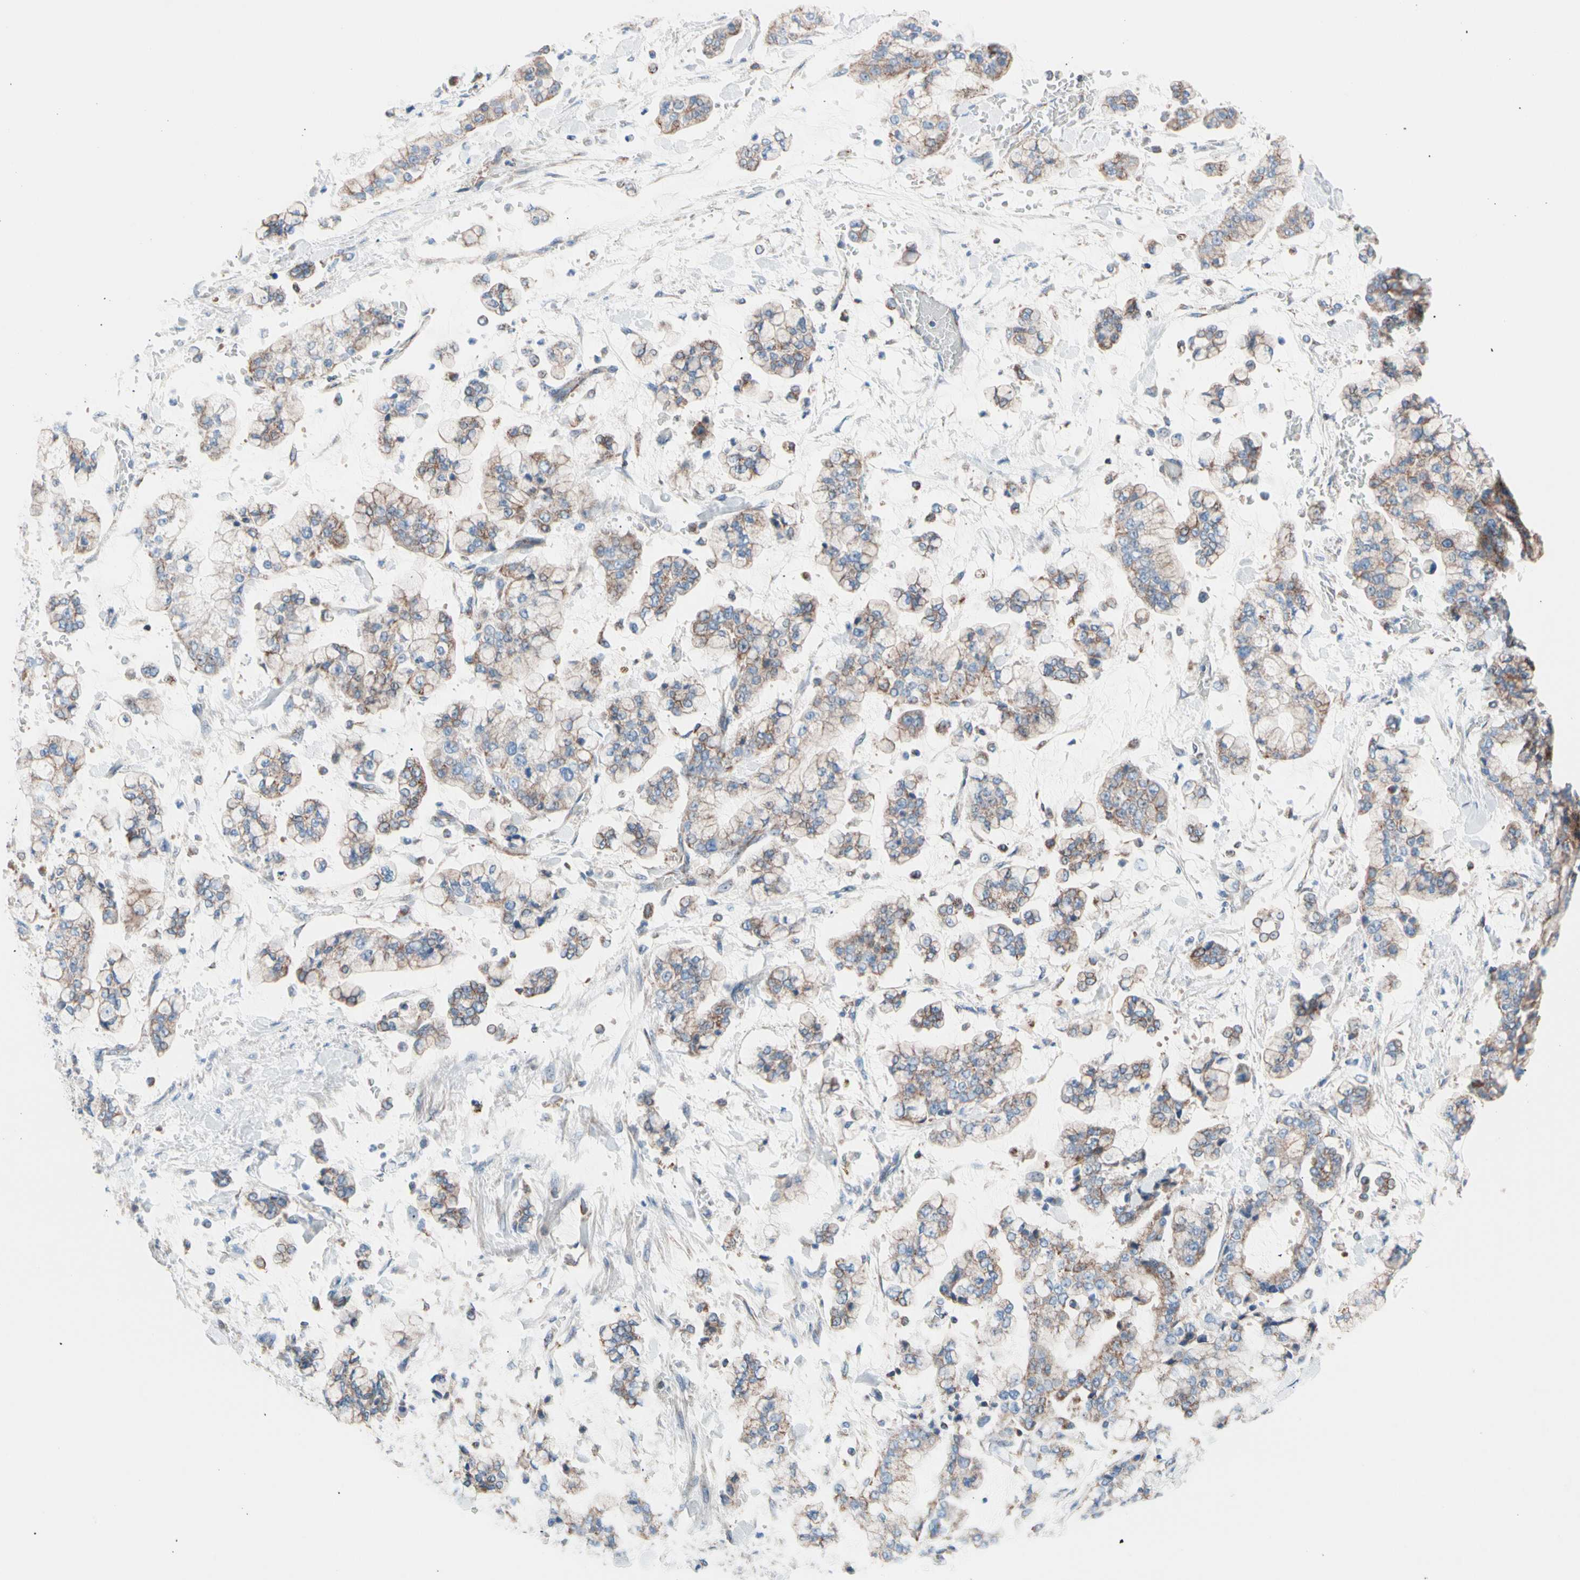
{"staining": {"intensity": "moderate", "quantity": ">75%", "location": "cytoplasmic/membranous"}, "tissue": "stomach cancer", "cell_type": "Tumor cells", "image_type": "cancer", "snomed": [{"axis": "morphology", "description": "Normal tissue, NOS"}, {"axis": "morphology", "description": "Adenocarcinoma, NOS"}, {"axis": "topography", "description": "Stomach, upper"}, {"axis": "topography", "description": "Stomach"}], "caption": "A high-resolution micrograph shows IHC staining of stomach adenocarcinoma, which reveals moderate cytoplasmic/membranous positivity in approximately >75% of tumor cells. Nuclei are stained in blue.", "gene": "HK1", "patient": {"sex": "male", "age": 76}}